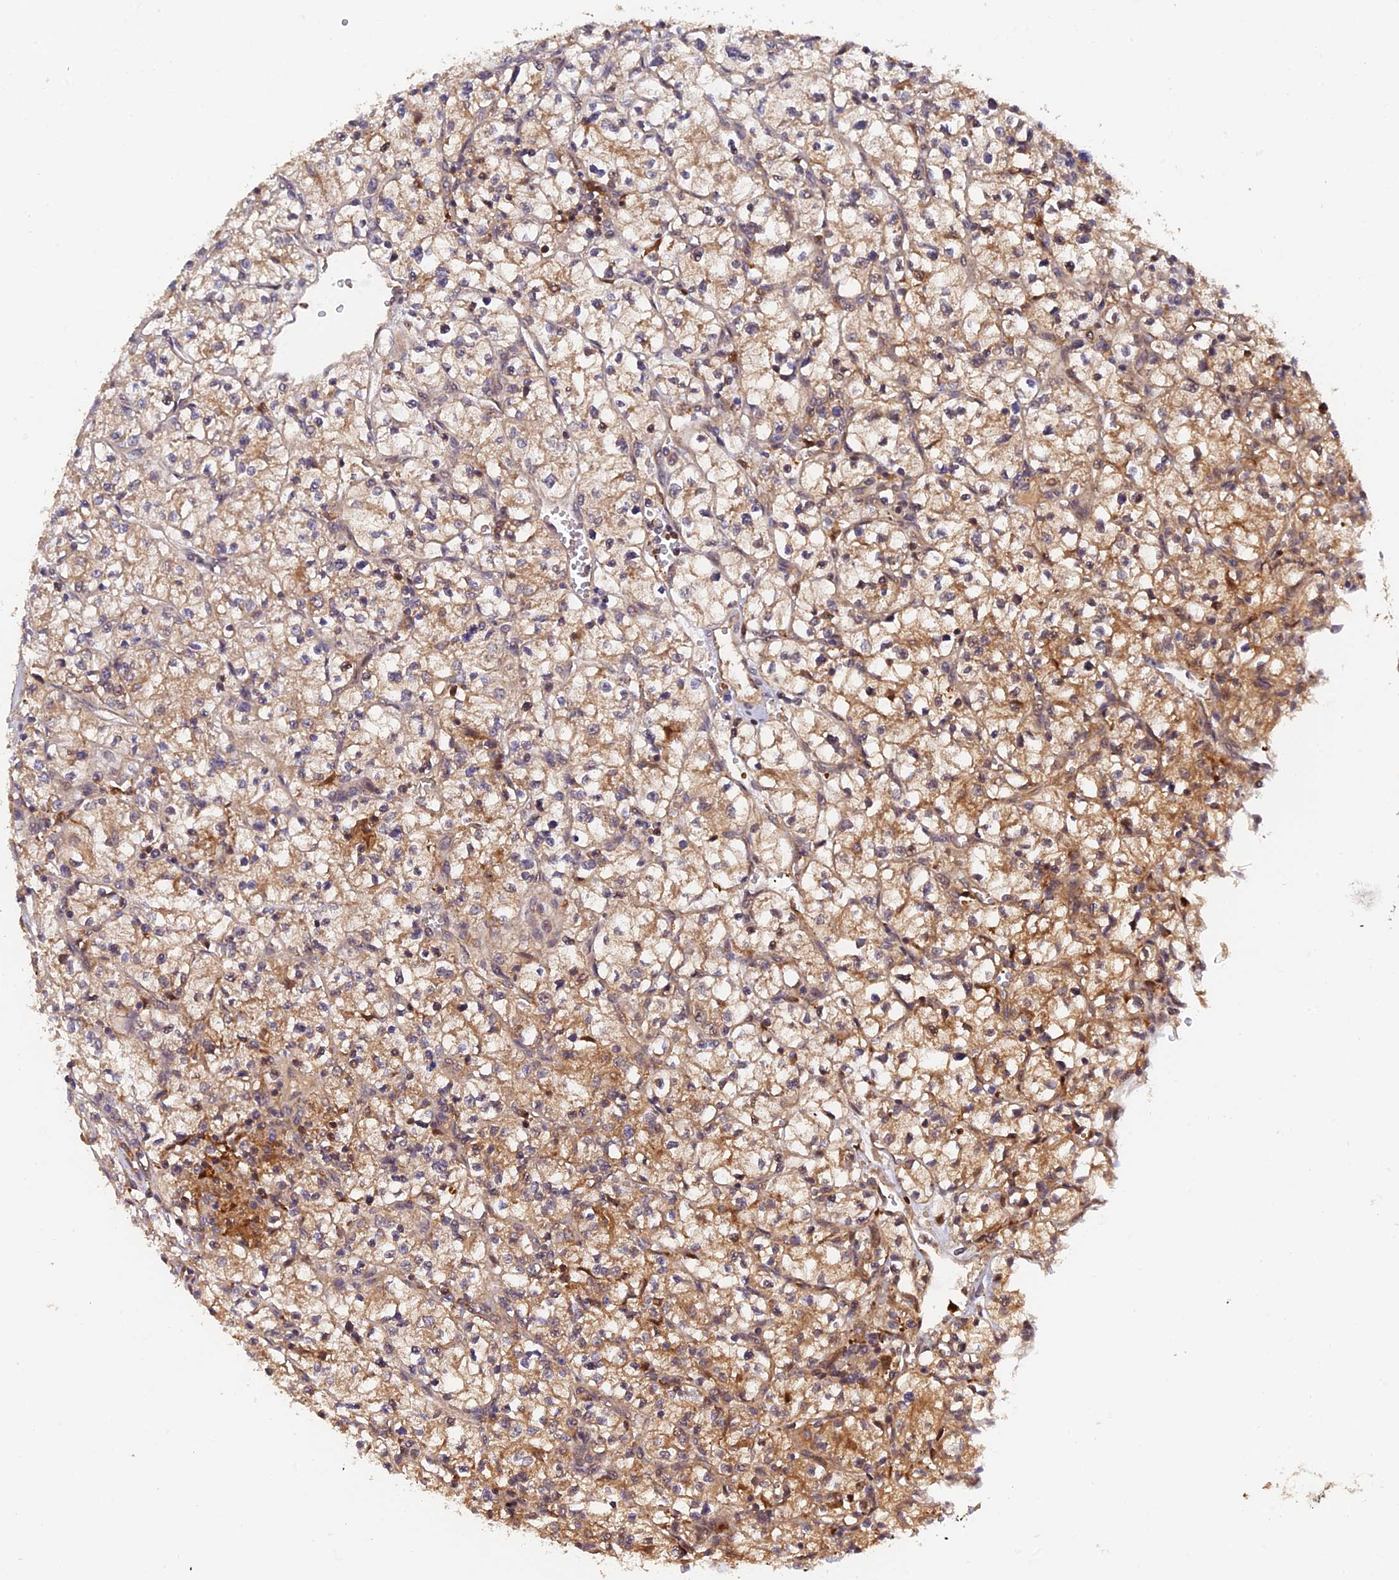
{"staining": {"intensity": "moderate", "quantity": ">75%", "location": "cytoplasmic/membranous"}, "tissue": "renal cancer", "cell_type": "Tumor cells", "image_type": "cancer", "snomed": [{"axis": "morphology", "description": "Adenocarcinoma, NOS"}, {"axis": "topography", "description": "Kidney"}], "caption": "Renal cancer was stained to show a protein in brown. There is medium levels of moderate cytoplasmic/membranous expression in approximately >75% of tumor cells.", "gene": "ARL2BP", "patient": {"sex": "female", "age": 64}}